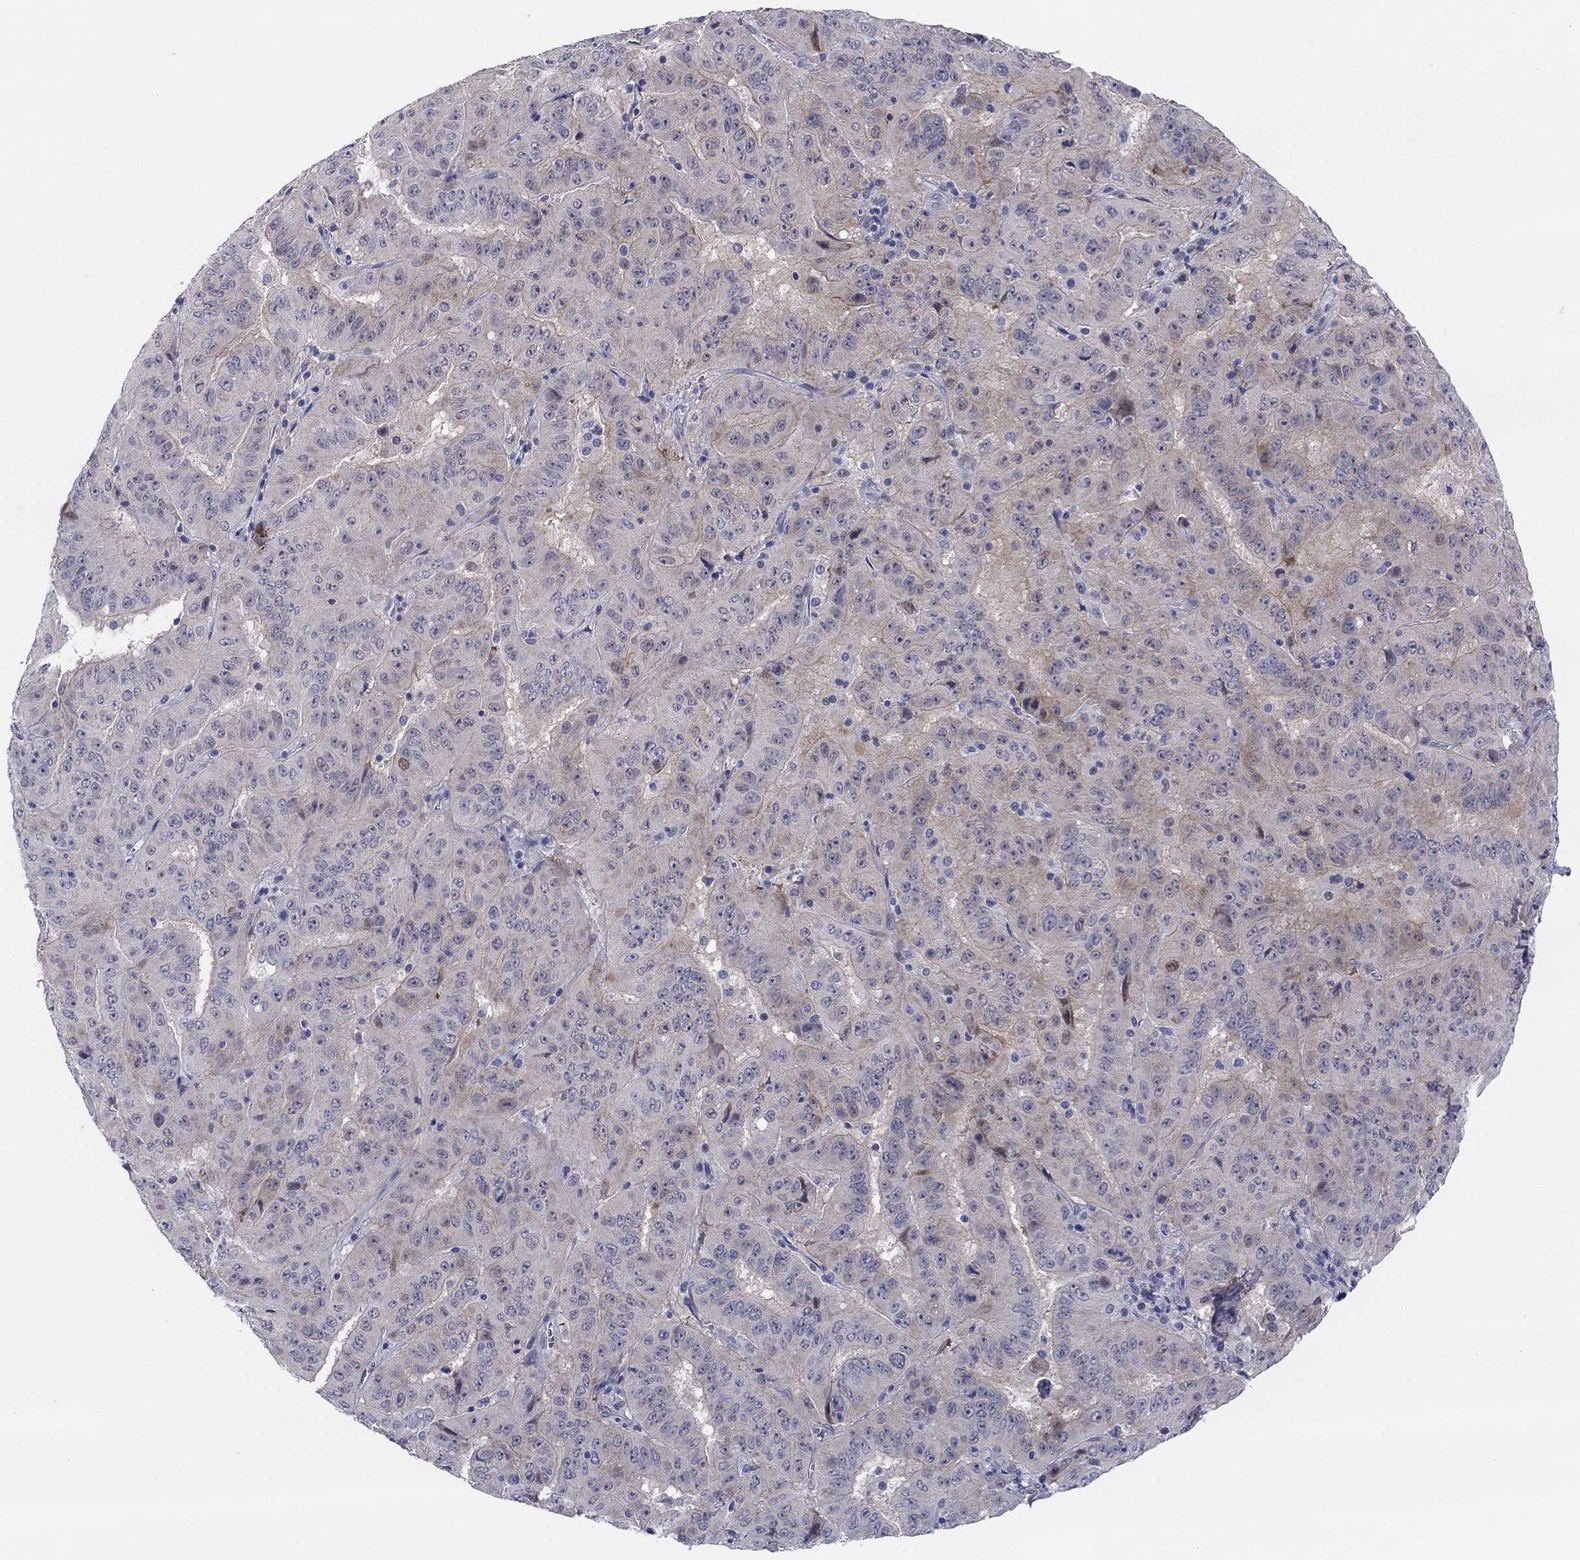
{"staining": {"intensity": "negative", "quantity": "none", "location": "none"}, "tissue": "pancreatic cancer", "cell_type": "Tumor cells", "image_type": "cancer", "snomed": [{"axis": "morphology", "description": "Adenocarcinoma, NOS"}, {"axis": "topography", "description": "Pancreas"}], "caption": "Protein analysis of pancreatic cancer shows no significant staining in tumor cells.", "gene": "AMN1", "patient": {"sex": "male", "age": 63}}